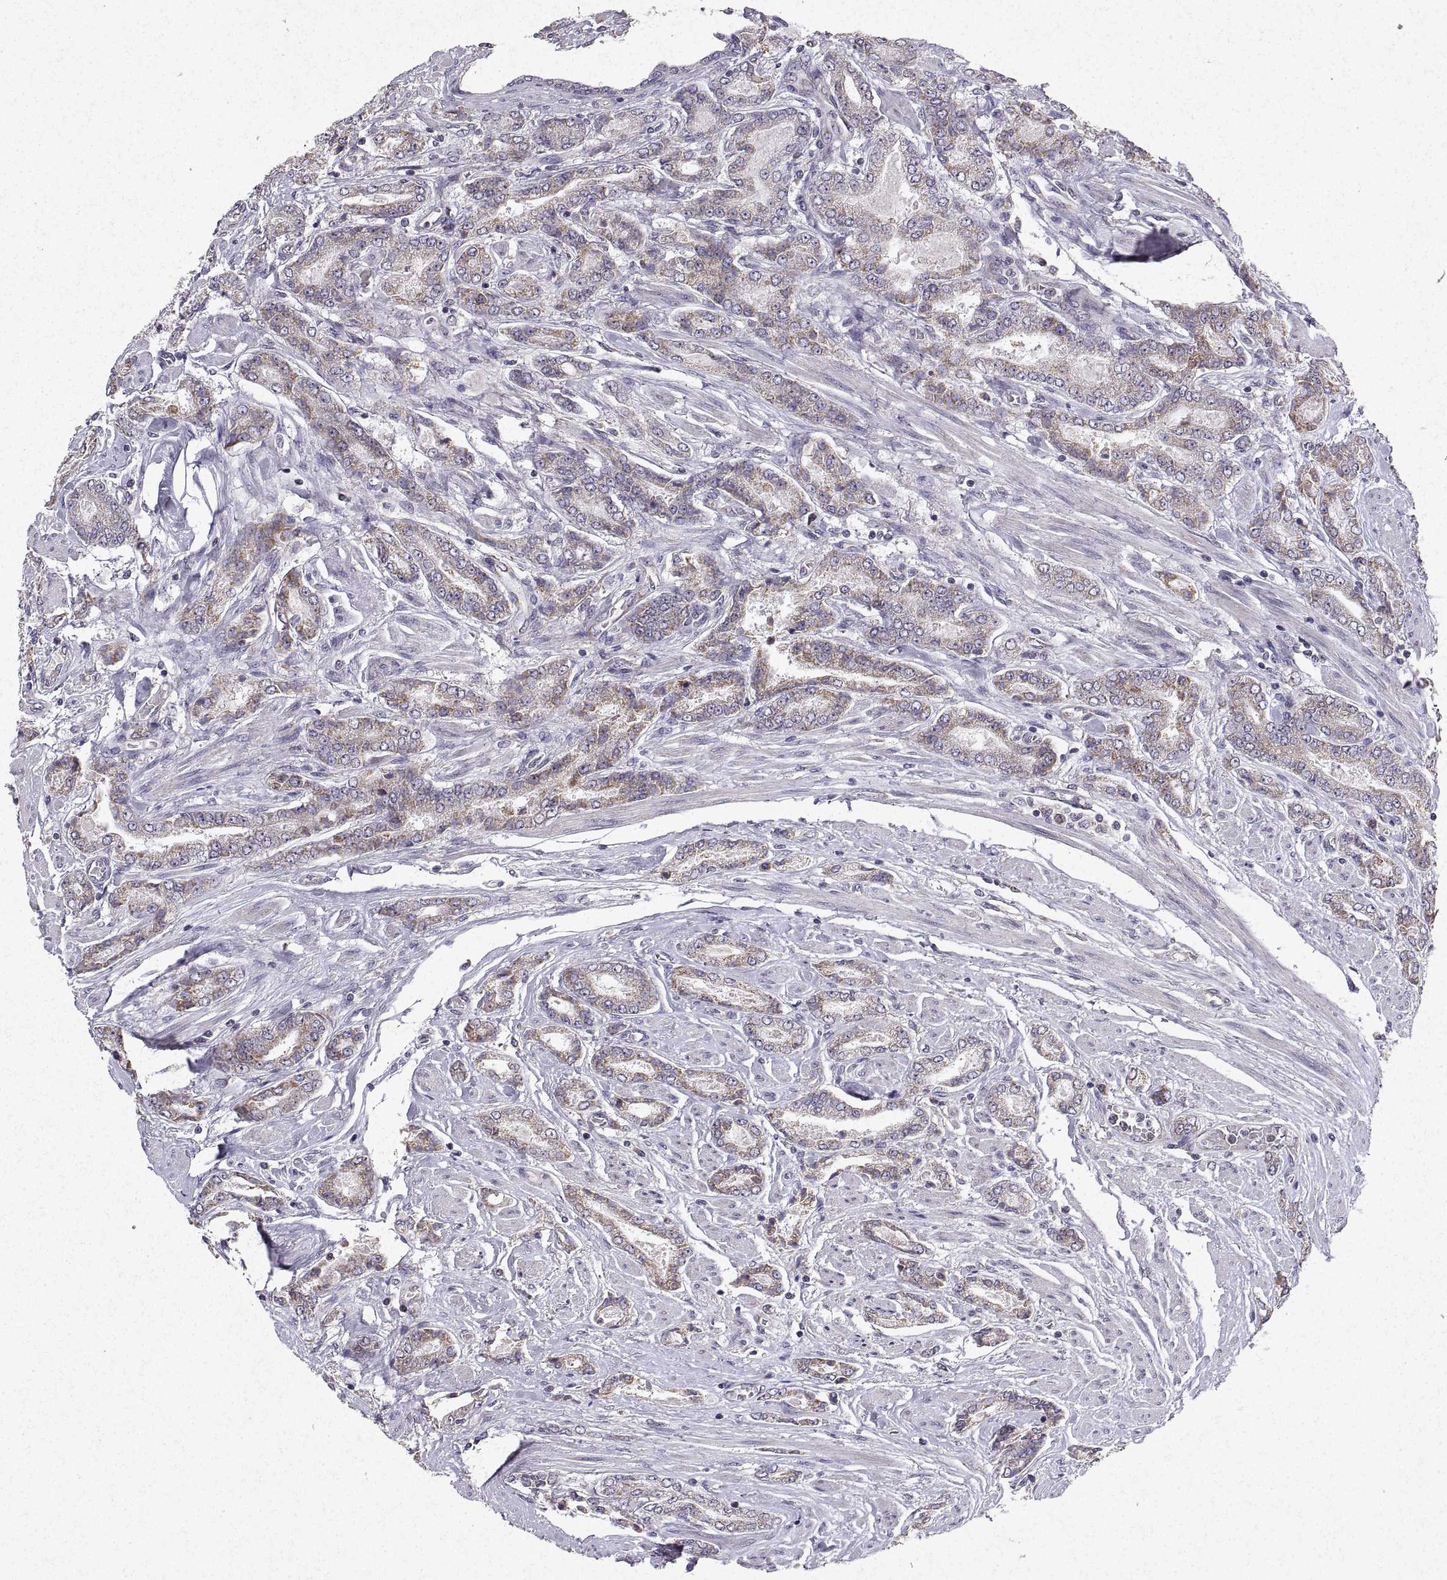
{"staining": {"intensity": "weak", "quantity": ">75%", "location": "cytoplasmic/membranous"}, "tissue": "prostate cancer", "cell_type": "Tumor cells", "image_type": "cancer", "snomed": [{"axis": "morphology", "description": "Adenocarcinoma, NOS"}, {"axis": "topography", "description": "Prostate"}], "caption": "Immunohistochemical staining of human prostate cancer demonstrates weak cytoplasmic/membranous protein expression in about >75% of tumor cells. (DAB (3,3'-diaminobenzidine) = brown stain, brightfield microscopy at high magnification).", "gene": "MANBAL", "patient": {"sex": "male", "age": 64}}